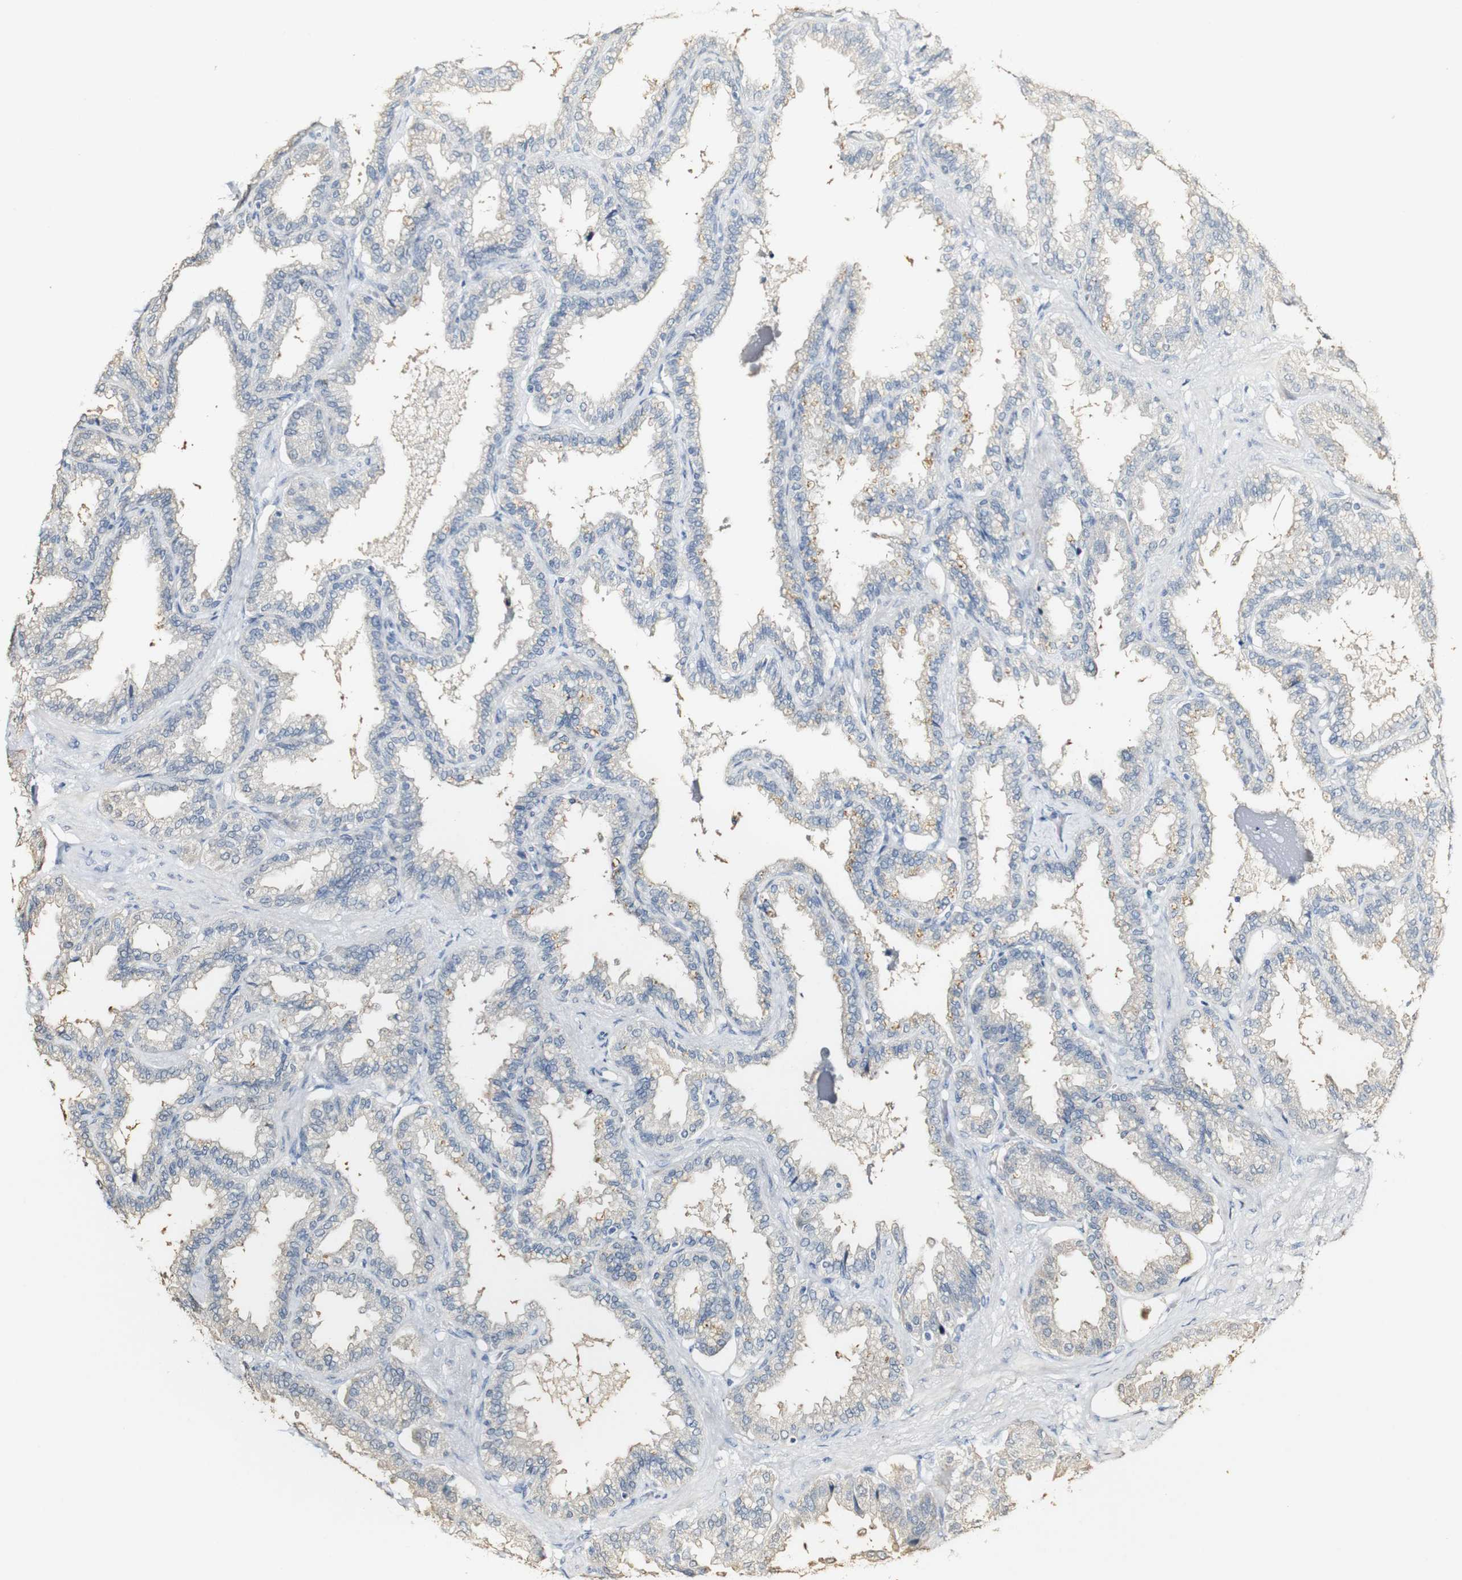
{"staining": {"intensity": "negative", "quantity": "none", "location": "none"}, "tissue": "seminal vesicle", "cell_type": "Glandular cells", "image_type": "normal", "snomed": [{"axis": "morphology", "description": "Normal tissue, NOS"}, {"axis": "topography", "description": "Seminal veicle"}], "caption": "IHC photomicrograph of benign human seminal vesicle stained for a protein (brown), which demonstrates no positivity in glandular cells. (DAB (3,3'-diaminobenzidine) IHC, high magnification).", "gene": "FMO3", "patient": {"sex": "male", "age": 46}}